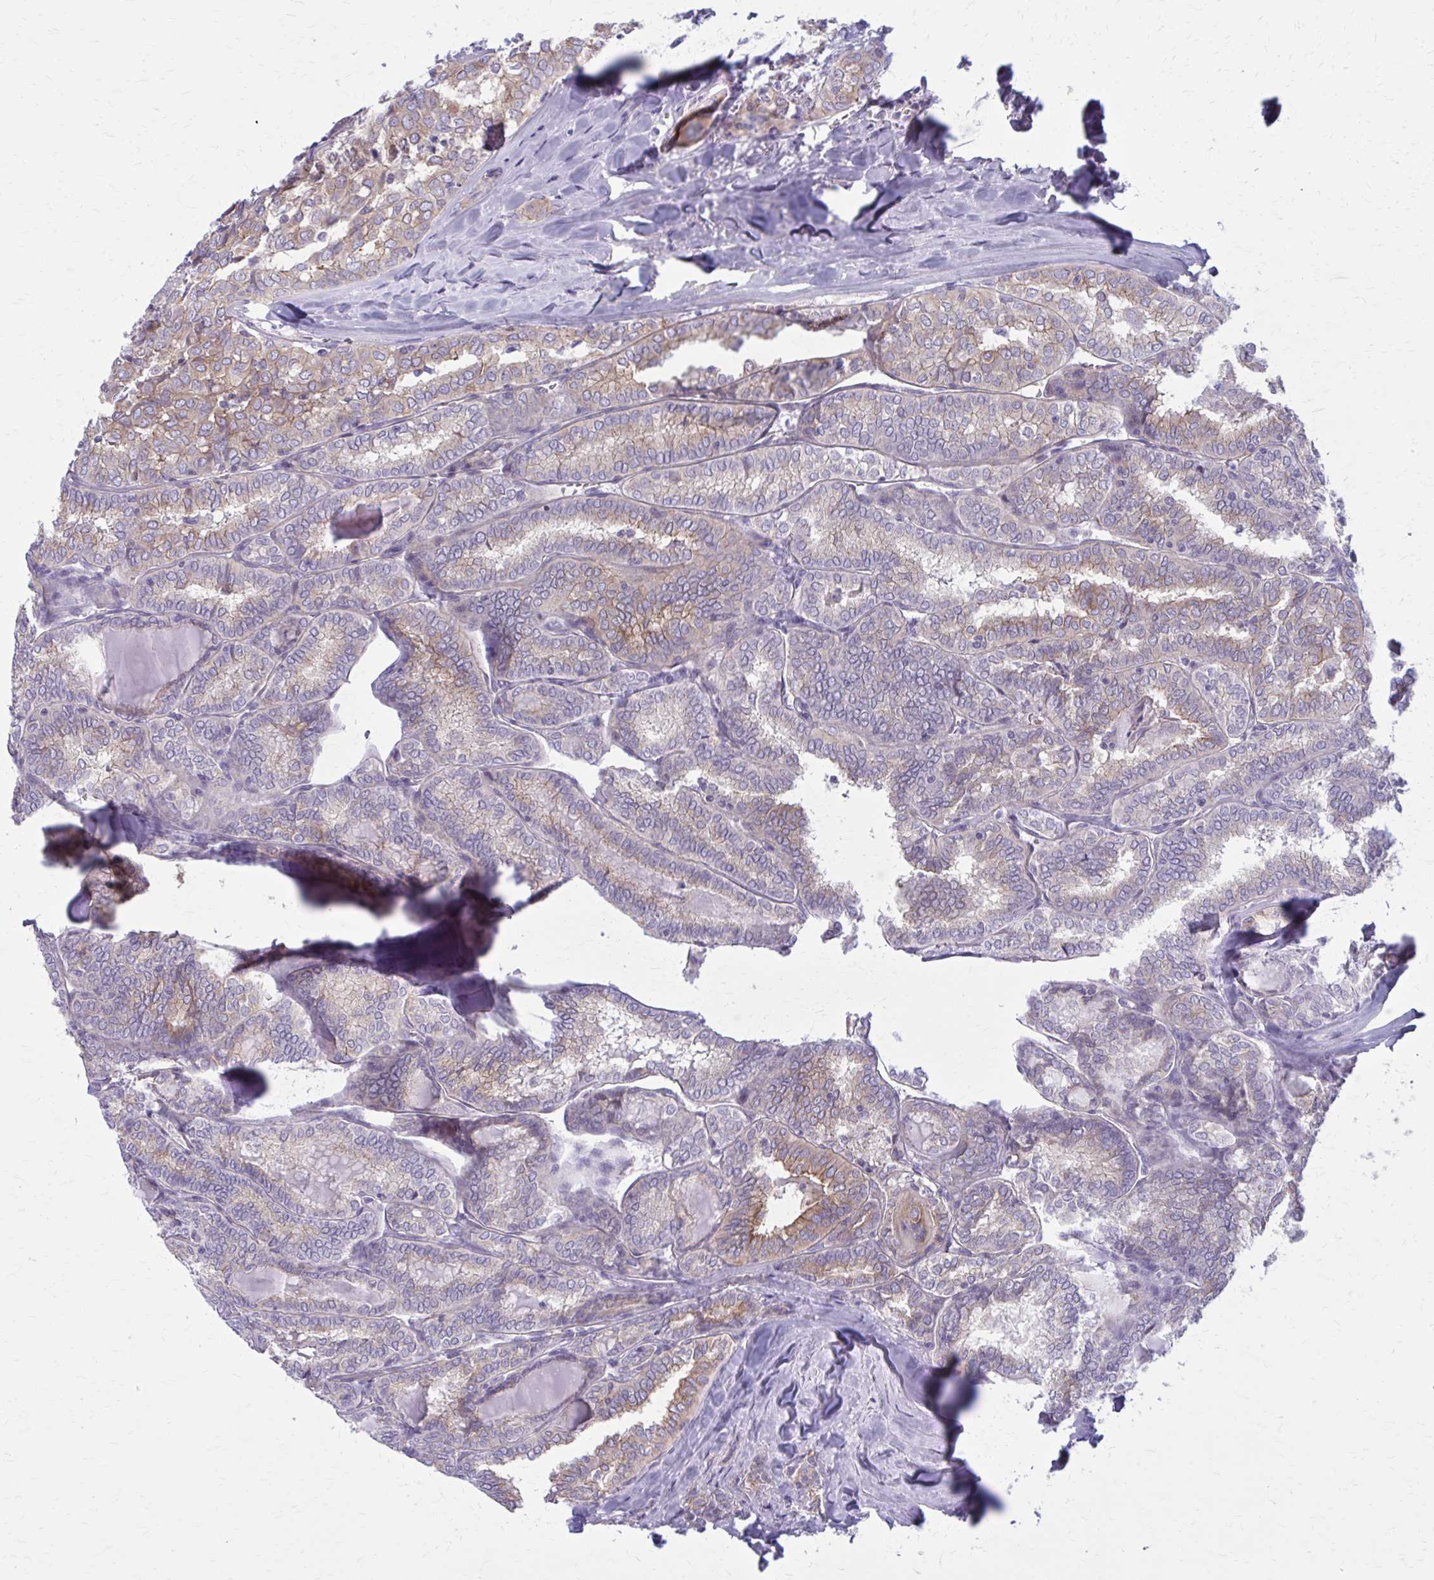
{"staining": {"intensity": "weak", "quantity": "25%-75%", "location": "cytoplasmic/membranous"}, "tissue": "thyroid cancer", "cell_type": "Tumor cells", "image_type": "cancer", "snomed": [{"axis": "morphology", "description": "Papillary adenocarcinoma, NOS"}, {"axis": "topography", "description": "Thyroid gland"}], "caption": "Weak cytoplasmic/membranous staining for a protein is identified in about 25%-75% of tumor cells of thyroid papillary adenocarcinoma using IHC.", "gene": "ZDHHC7", "patient": {"sex": "female", "age": 30}}